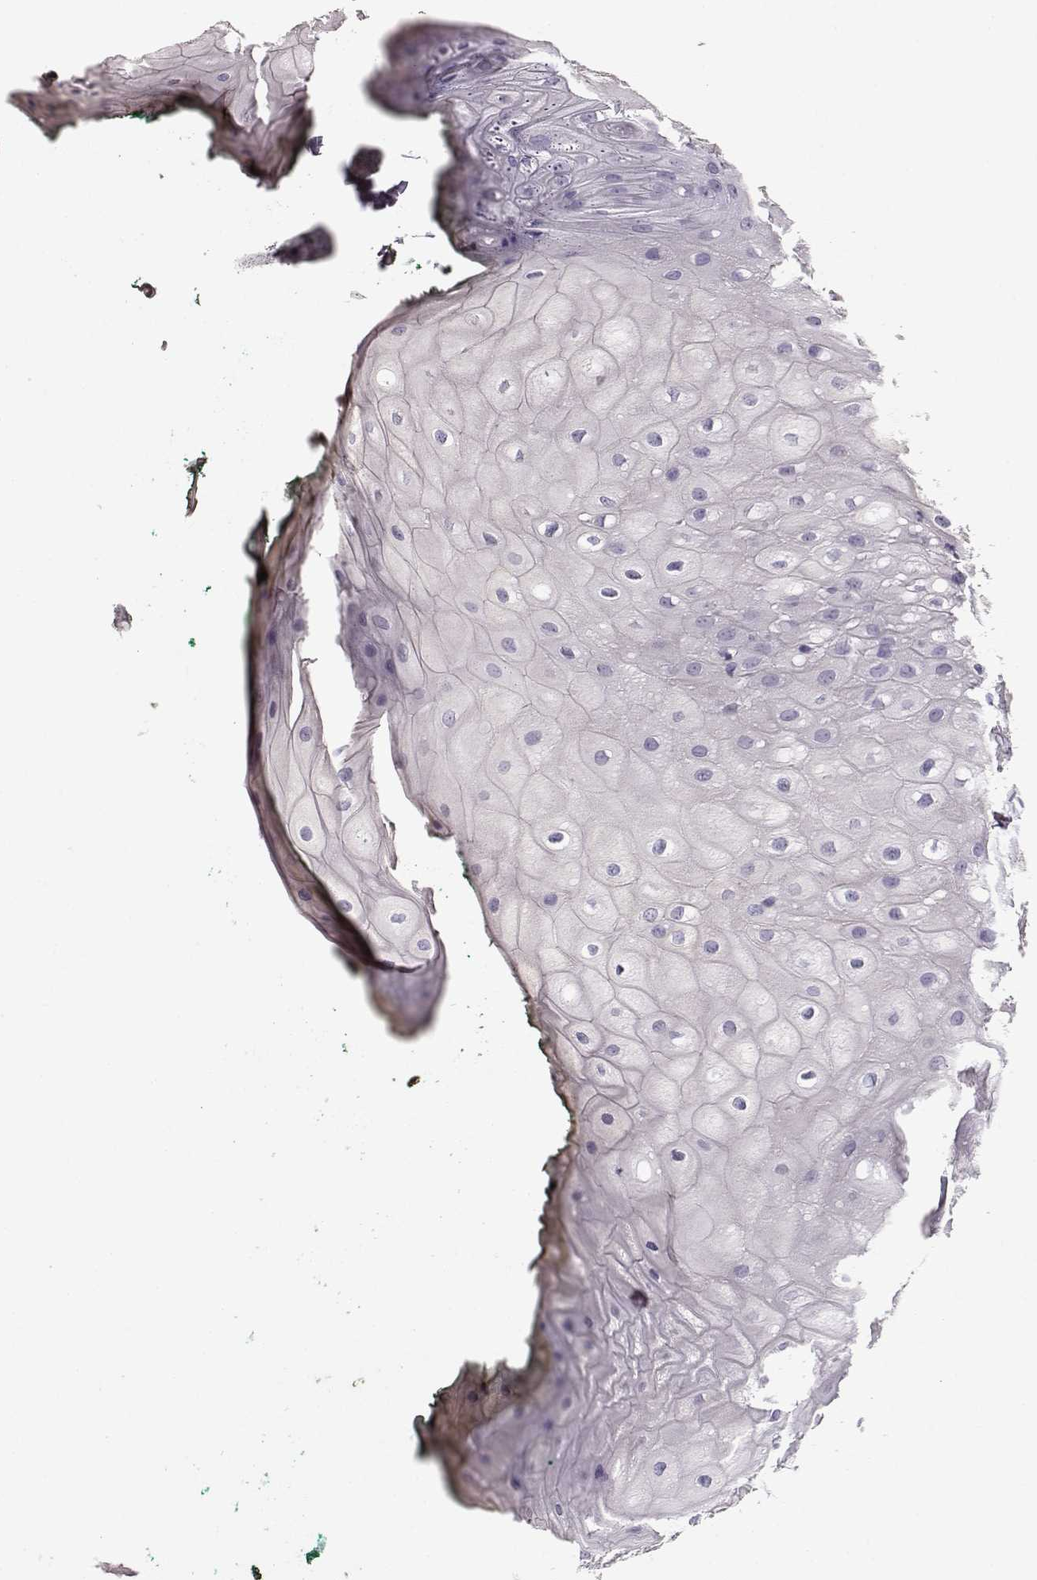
{"staining": {"intensity": "negative", "quantity": "none", "location": "none"}, "tissue": "oral mucosa", "cell_type": "Squamous epithelial cells", "image_type": "normal", "snomed": [{"axis": "morphology", "description": "Normal tissue, NOS"}, {"axis": "topography", "description": "Oral tissue"}, {"axis": "topography", "description": "Head-Neck"}], "caption": "This is an IHC image of unremarkable human oral mucosa. There is no positivity in squamous epithelial cells.", "gene": "BFSP2", "patient": {"sex": "female", "age": 68}}